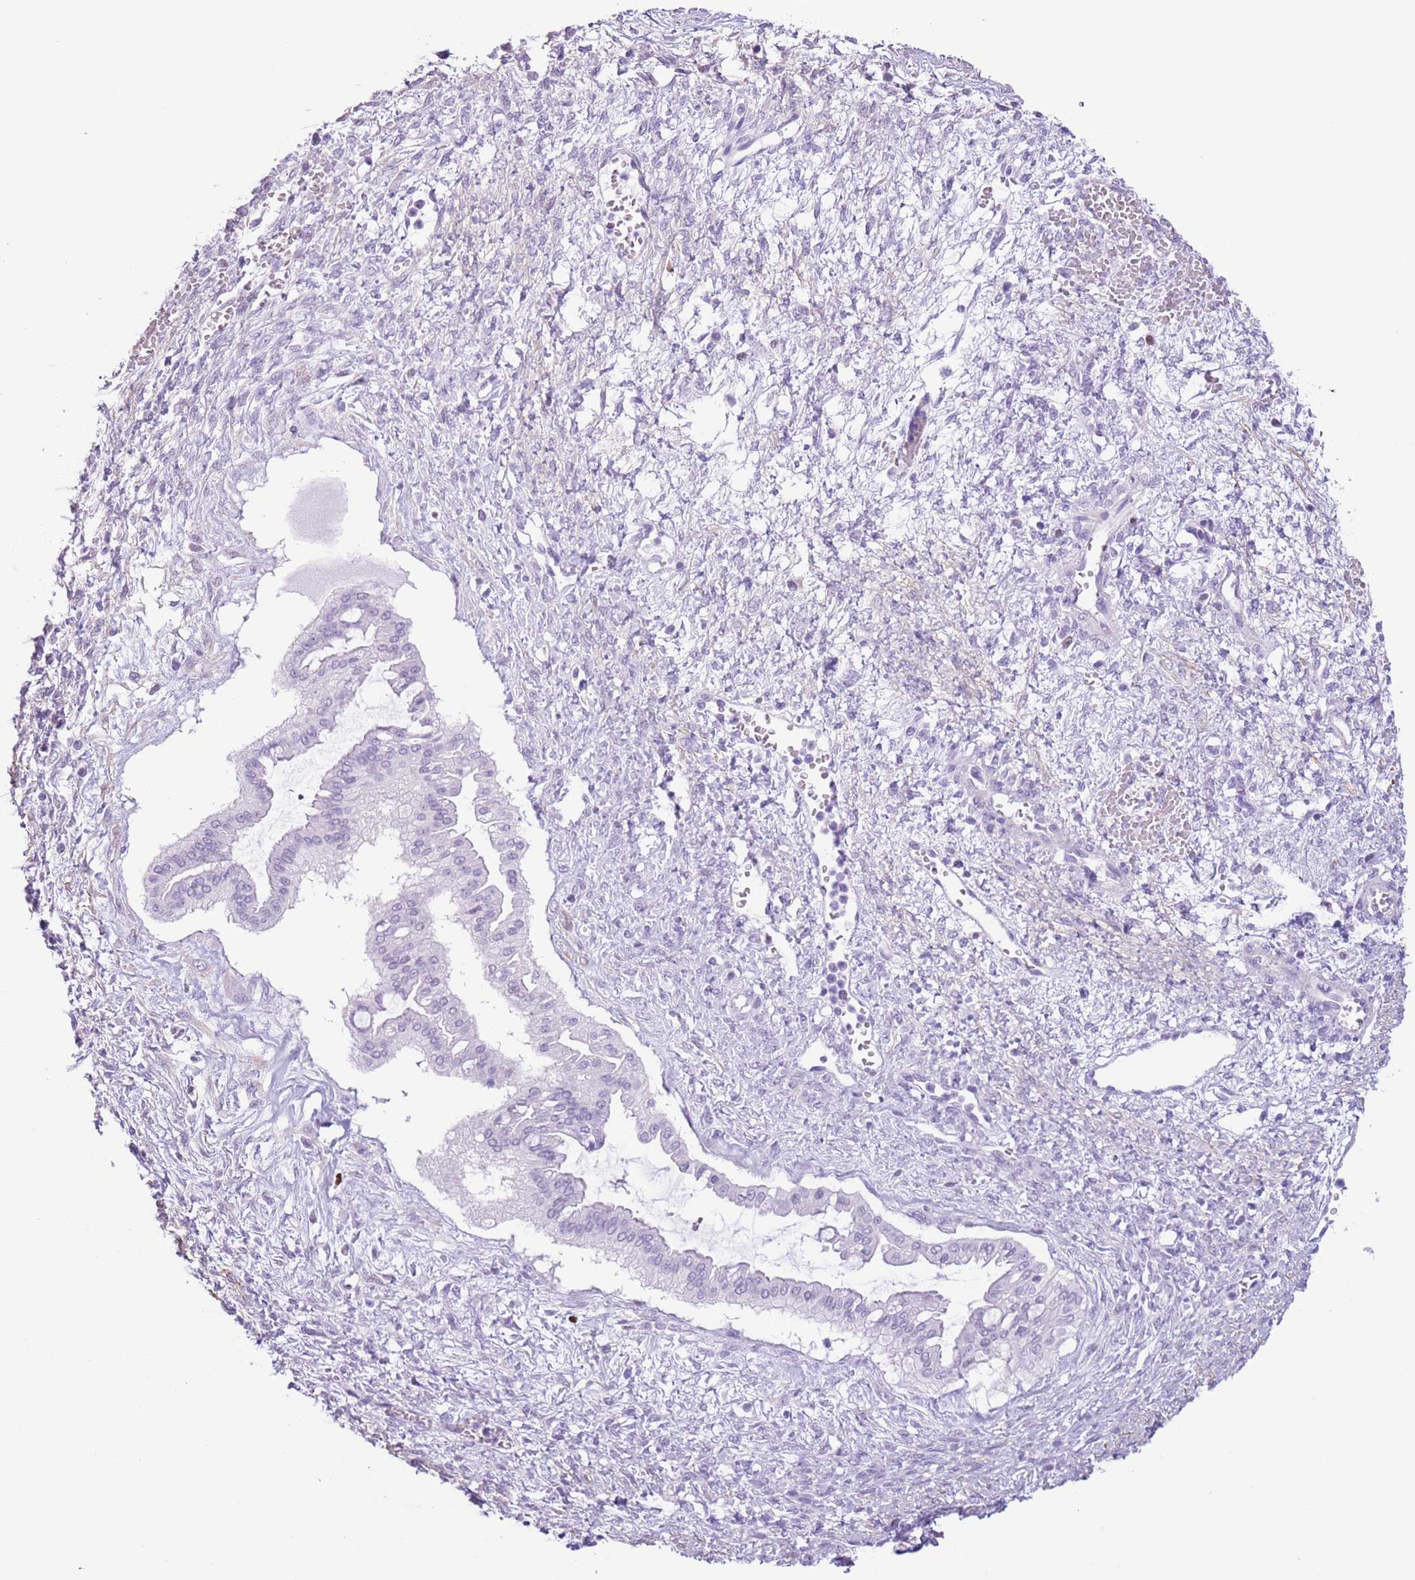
{"staining": {"intensity": "negative", "quantity": "none", "location": "none"}, "tissue": "ovarian cancer", "cell_type": "Tumor cells", "image_type": "cancer", "snomed": [{"axis": "morphology", "description": "Cystadenocarcinoma, mucinous, NOS"}, {"axis": "topography", "description": "Ovary"}], "caption": "Immunohistochemistry (IHC) histopathology image of neoplastic tissue: ovarian cancer (mucinous cystadenocarcinoma) stained with DAB demonstrates no significant protein staining in tumor cells. Brightfield microscopy of IHC stained with DAB (brown) and hematoxylin (blue), captured at high magnification.", "gene": "SLC7A14", "patient": {"sex": "female", "age": 73}}